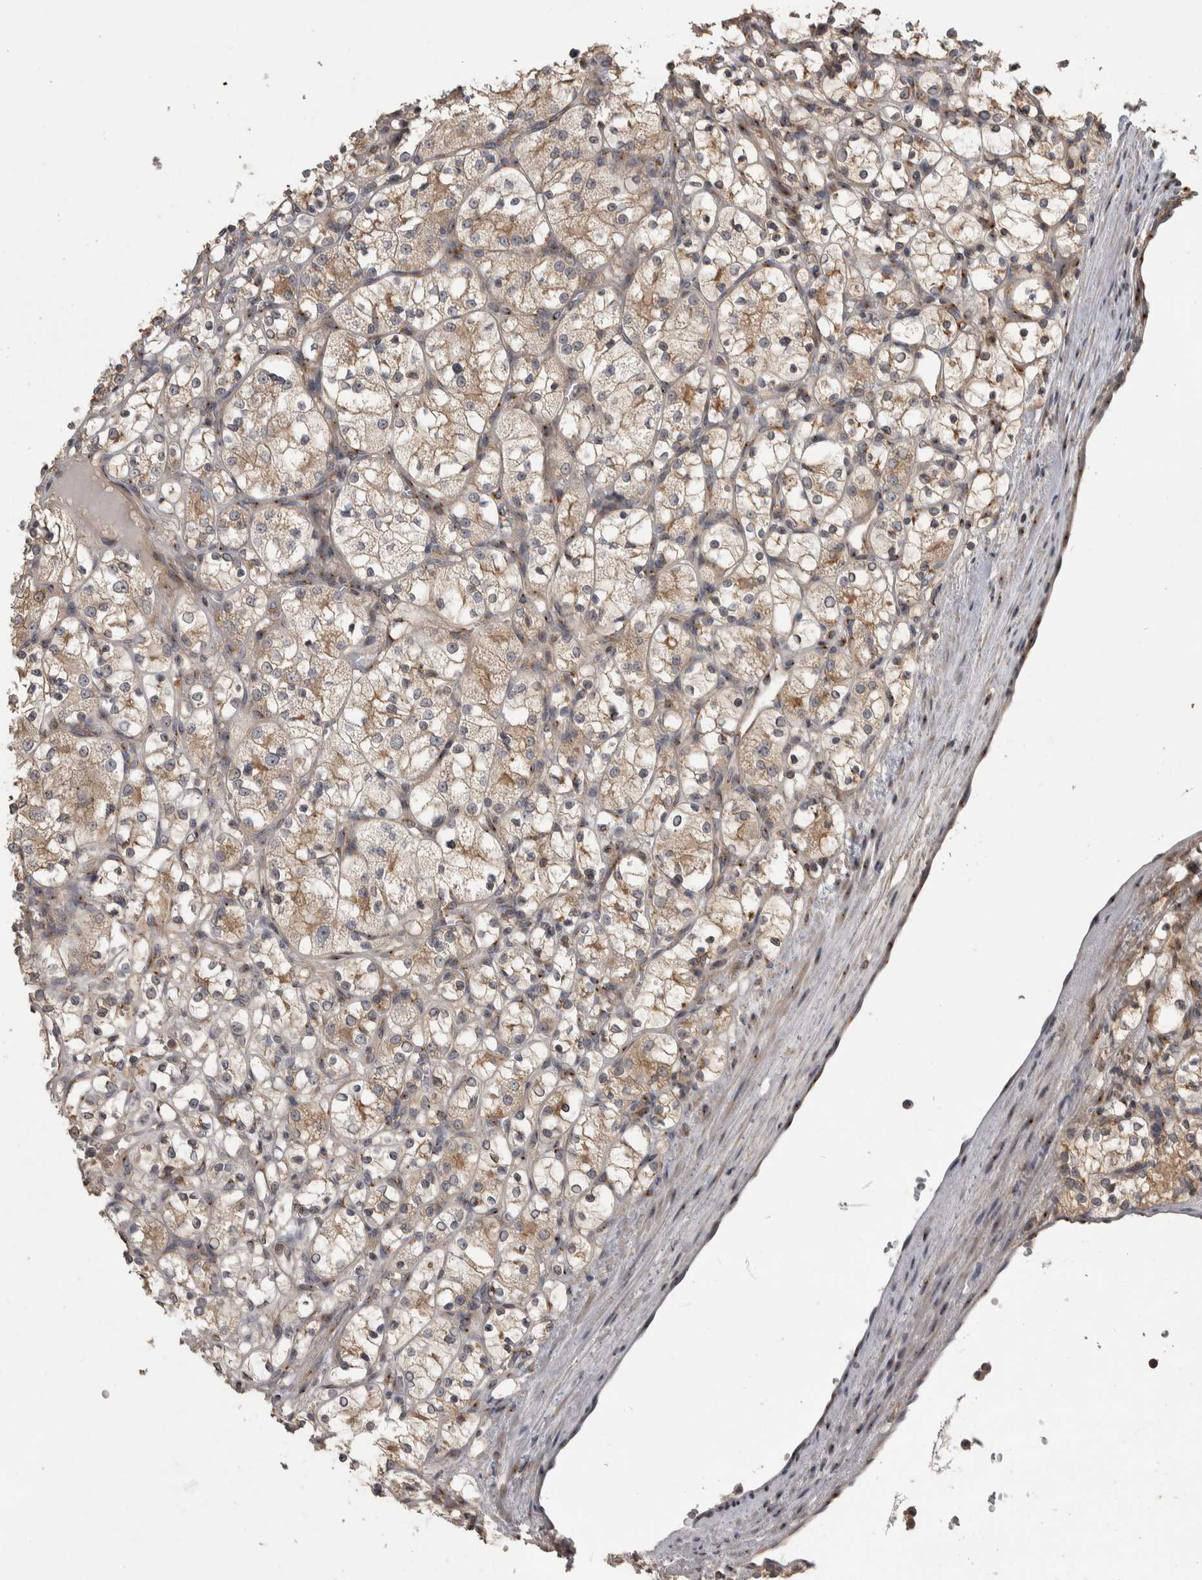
{"staining": {"intensity": "moderate", "quantity": ">75%", "location": "cytoplasmic/membranous"}, "tissue": "renal cancer", "cell_type": "Tumor cells", "image_type": "cancer", "snomed": [{"axis": "morphology", "description": "Adenocarcinoma, NOS"}, {"axis": "topography", "description": "Kidney"}], "caption": "IHC (DAB (3,3'-diaminobenzidine)) staining of human renal cancer (adenocarcinoma) shows moderate cytoplasmic/membranous protein staining in approximately >75% of tumor cells.", "gene": "IFRD1", "patient": {"sex": "female", "age": 69}}